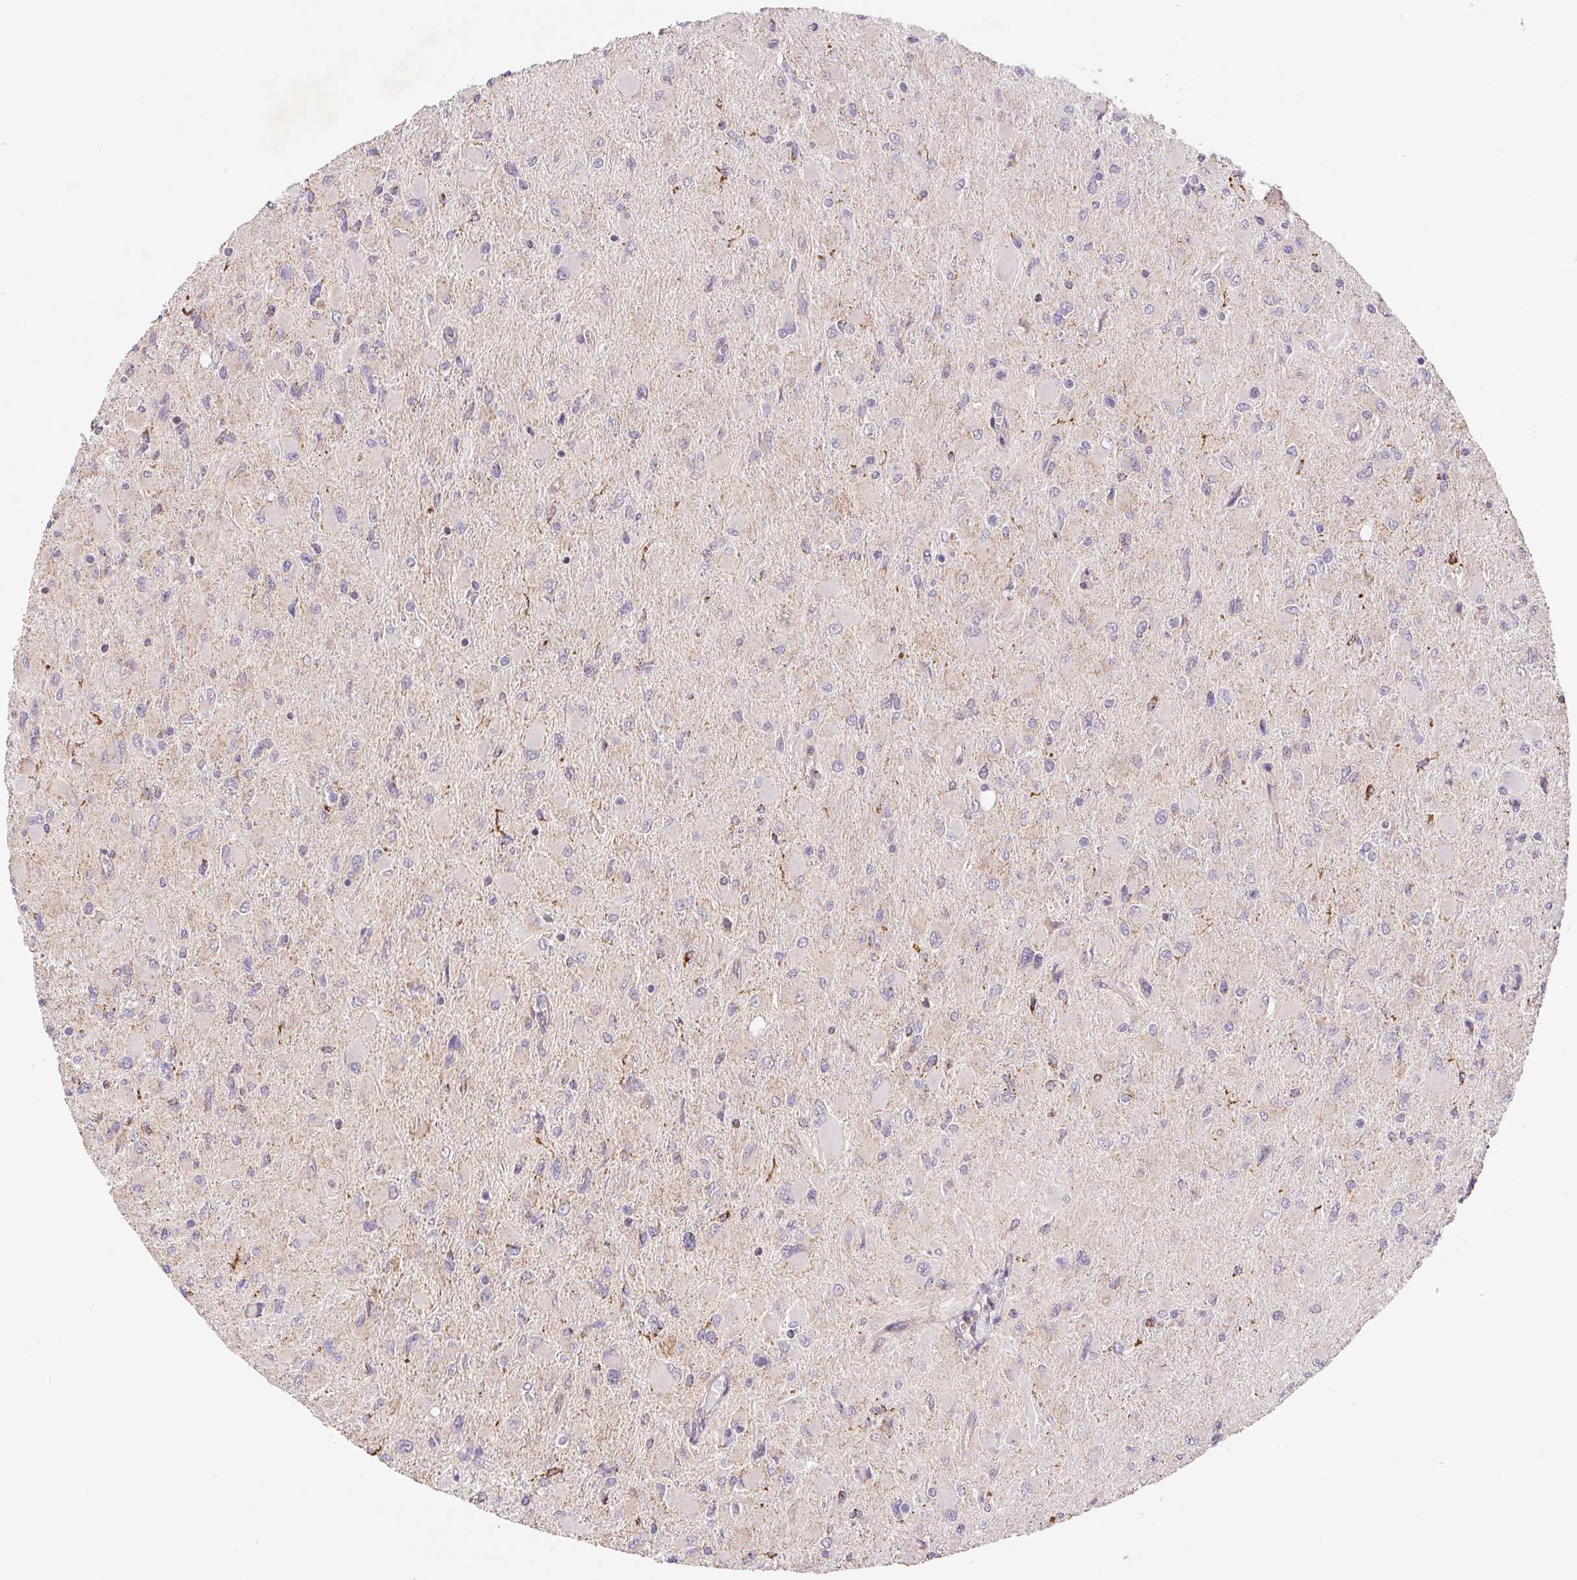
{"staining": {"intensity": "negative", "quantity": "none", "location": "none"}, "tissue": "glioma", "cell_type": "Tumor cells", "image_type": "cancer", "snomed": [{"axis": "morphology", "description": "Glioma, malignant, High grade"}, {"axis": "topography", "description": "Cerebral cortex"}], "caption": "Tumor cells show no significant protein expression in malignant glioma (high-grade).", "gene": "EMC6", "patient": {"sex": "female", "age": 36}}